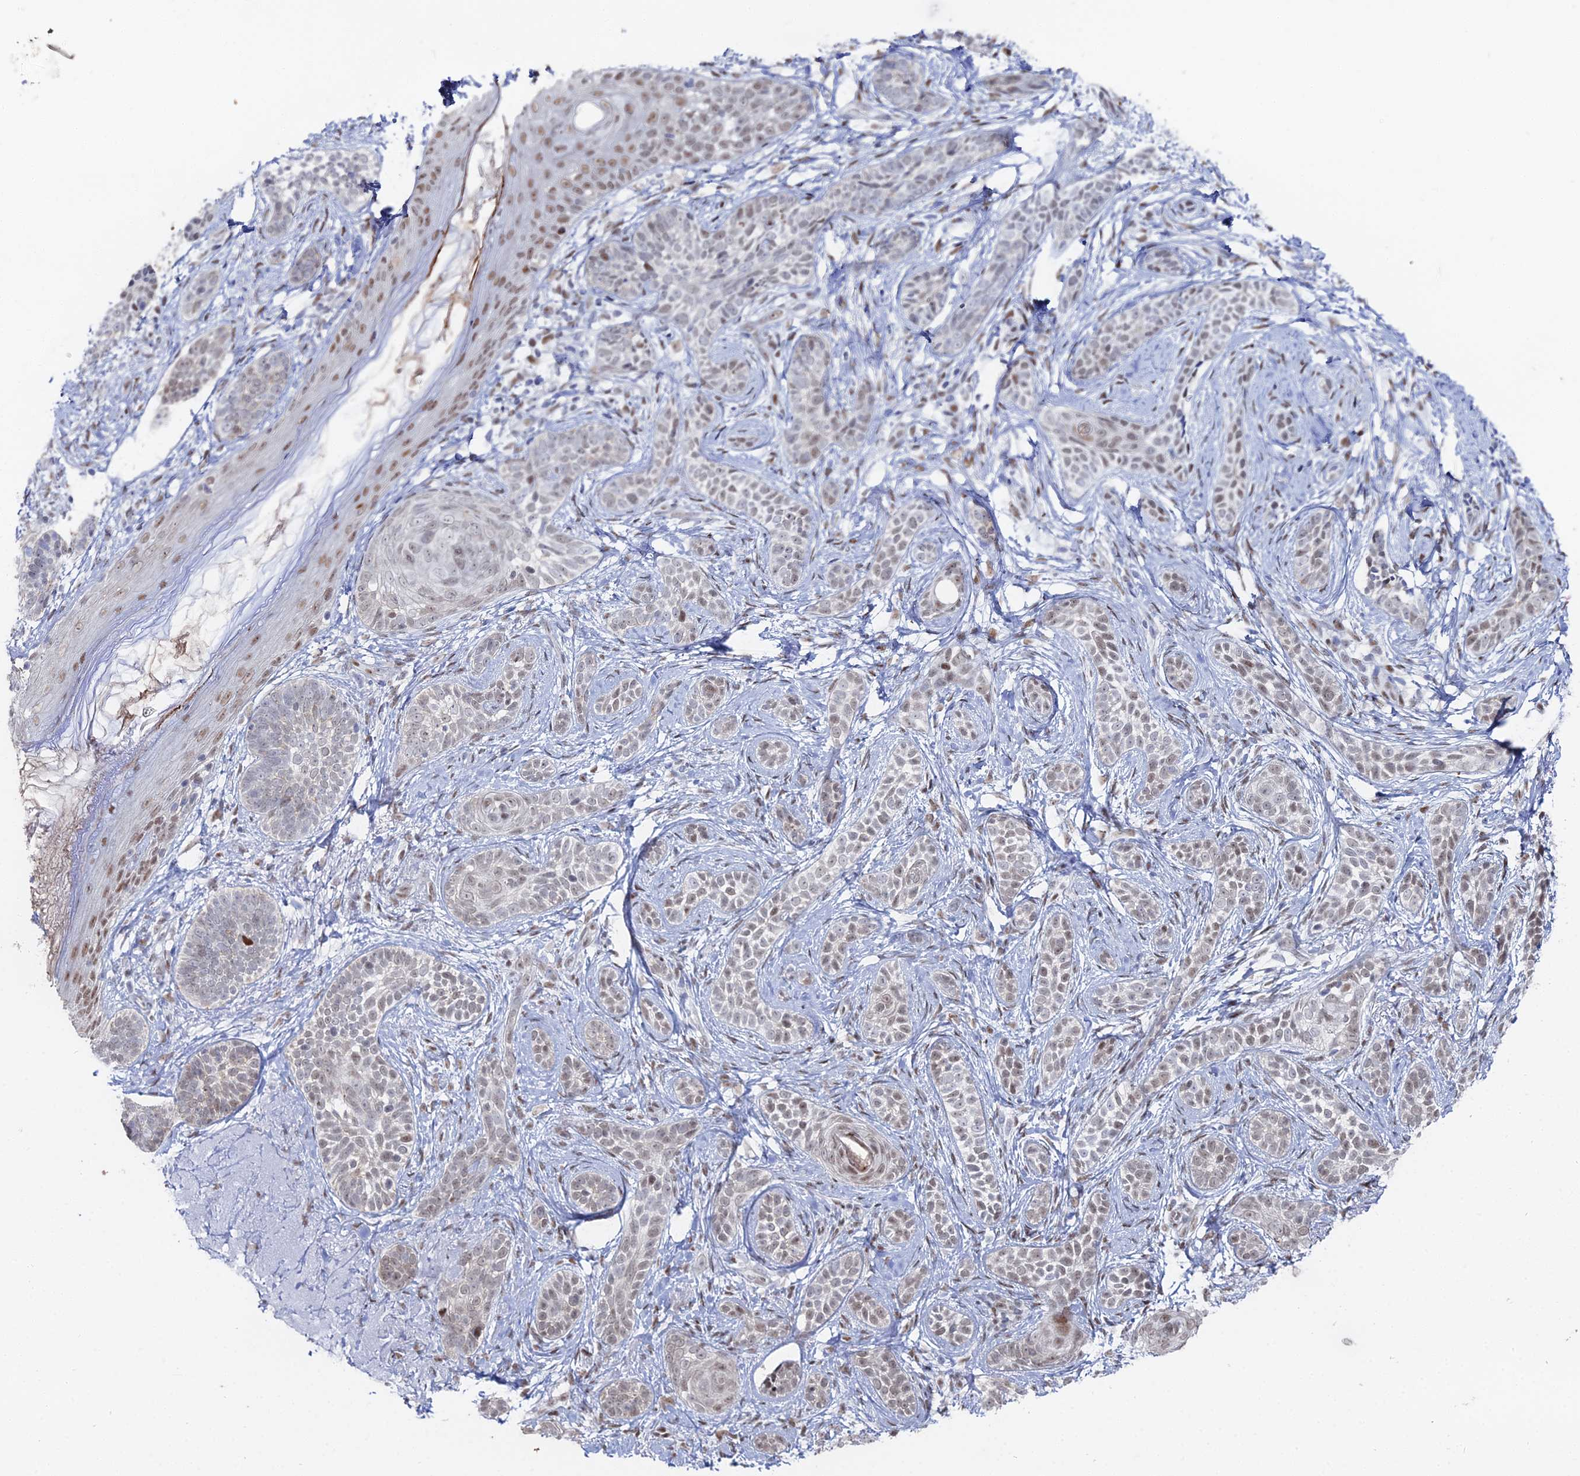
{"staining": {"intensity": "weak", "quantity": "25%-75%", "location": "nuclear"}, "tissue": "skin cancer", "cell_type": "Tumor cells", "image_type": "cancer", "snomed": [{"axis": "morphology", "description": "Basal cell carcinoma"}, {"axis": "topography", "description": "Skin"}], "caption": "An image of human skin cancer (basal cell carcinoma) stained for a protein shows weak nuclear brown staining in tumor cells.", "gene": "GSC2", "patient": {"sex": "male", "age": 71}}